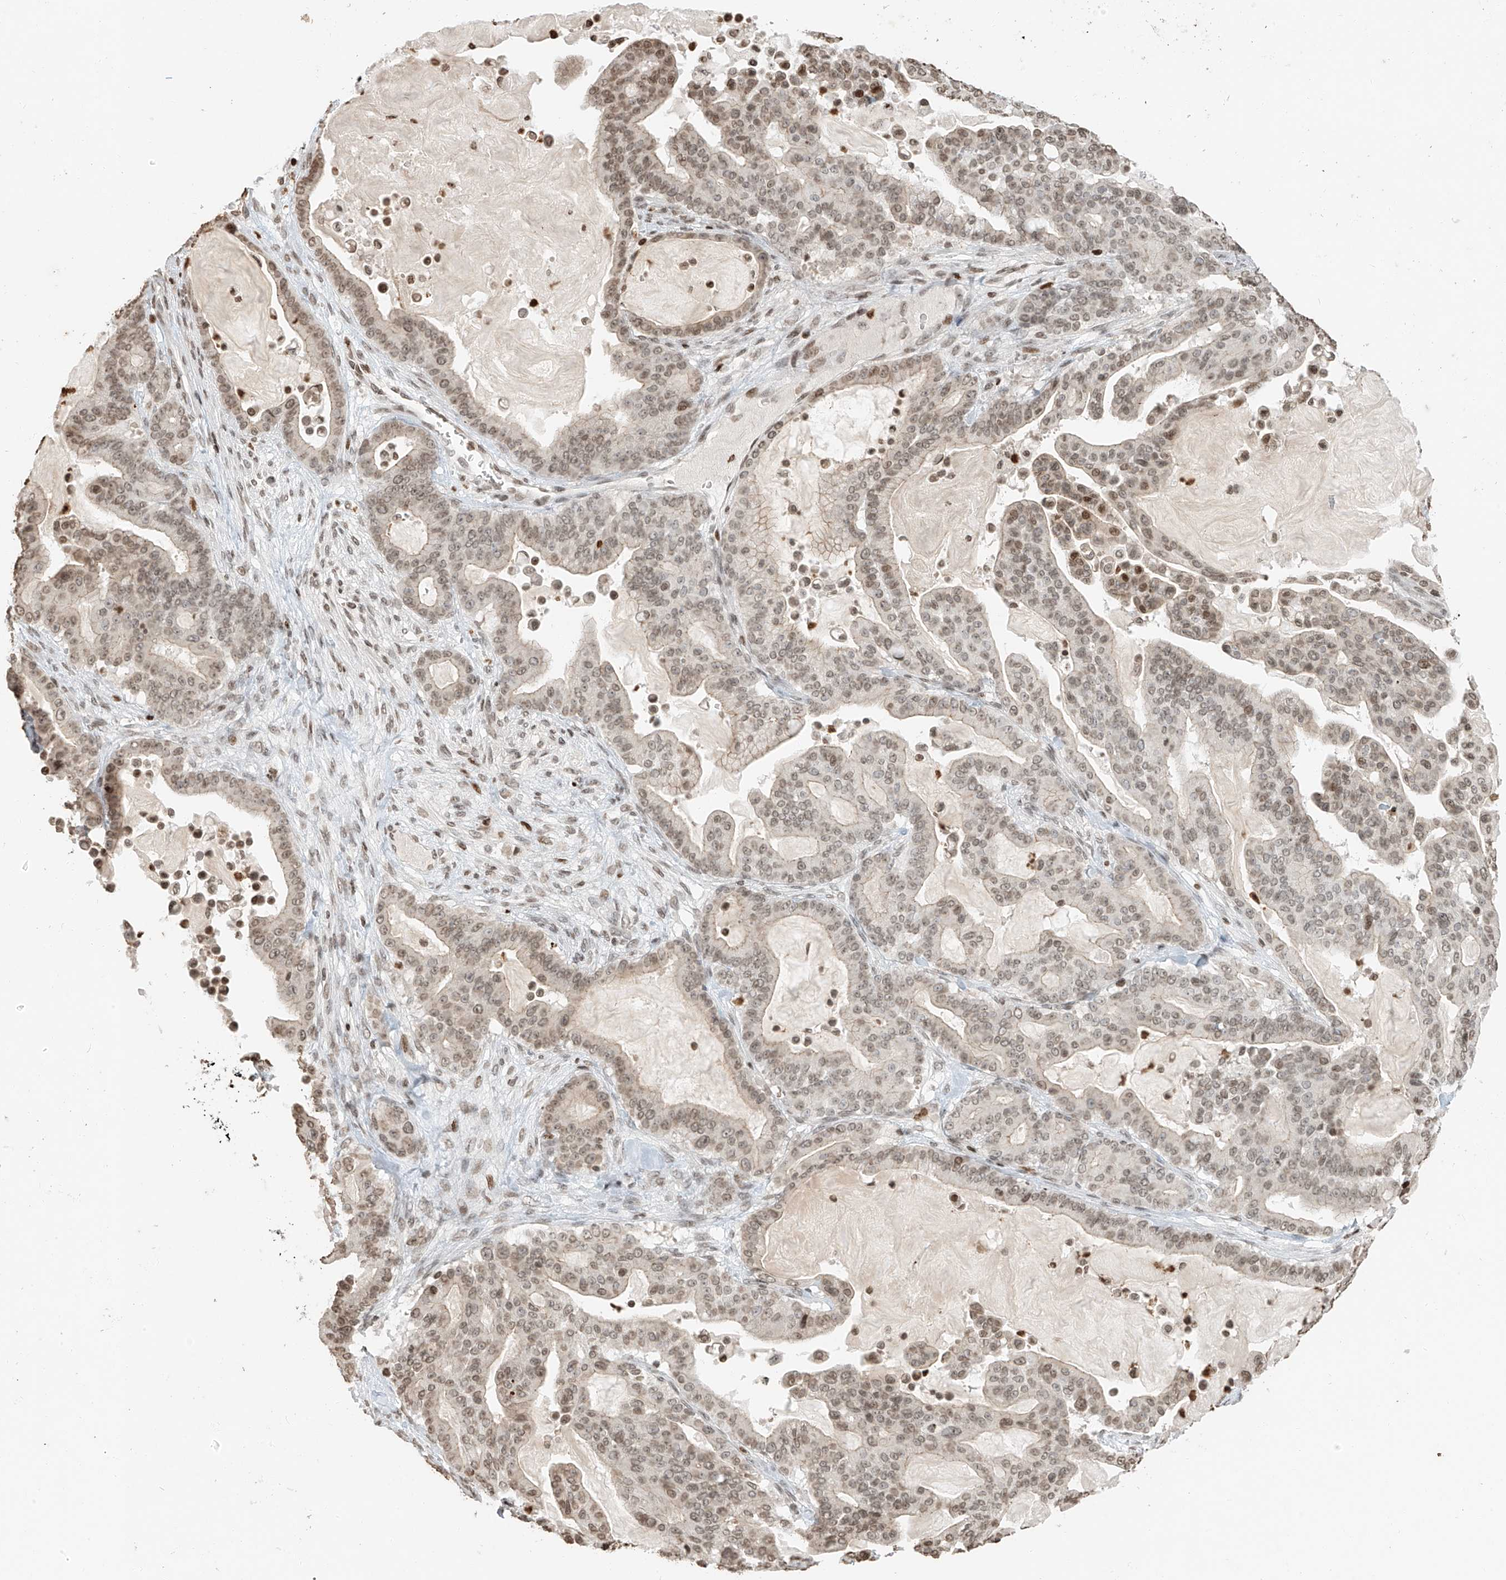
{"staining": {"intensity": "moderate", "quantity": ">75%", "location": "nuclear"}, "tissue": "pancreatic cancer", "cell_type": "Tumor cells", "image_type": "cancer", "snomed": [{"axis": "morphology", "description": "Adenocarcinoma, NOS"}, {"axis": "topography", "description": "Pancreas"}], "caption": "This is an image of IHC staining of adenocarcinoma (pancreatic), which shows moderate staining in the nuclear of tumor cells.", "gene": "C17orf58", "patient": {"sex": "male", "age": 63}}